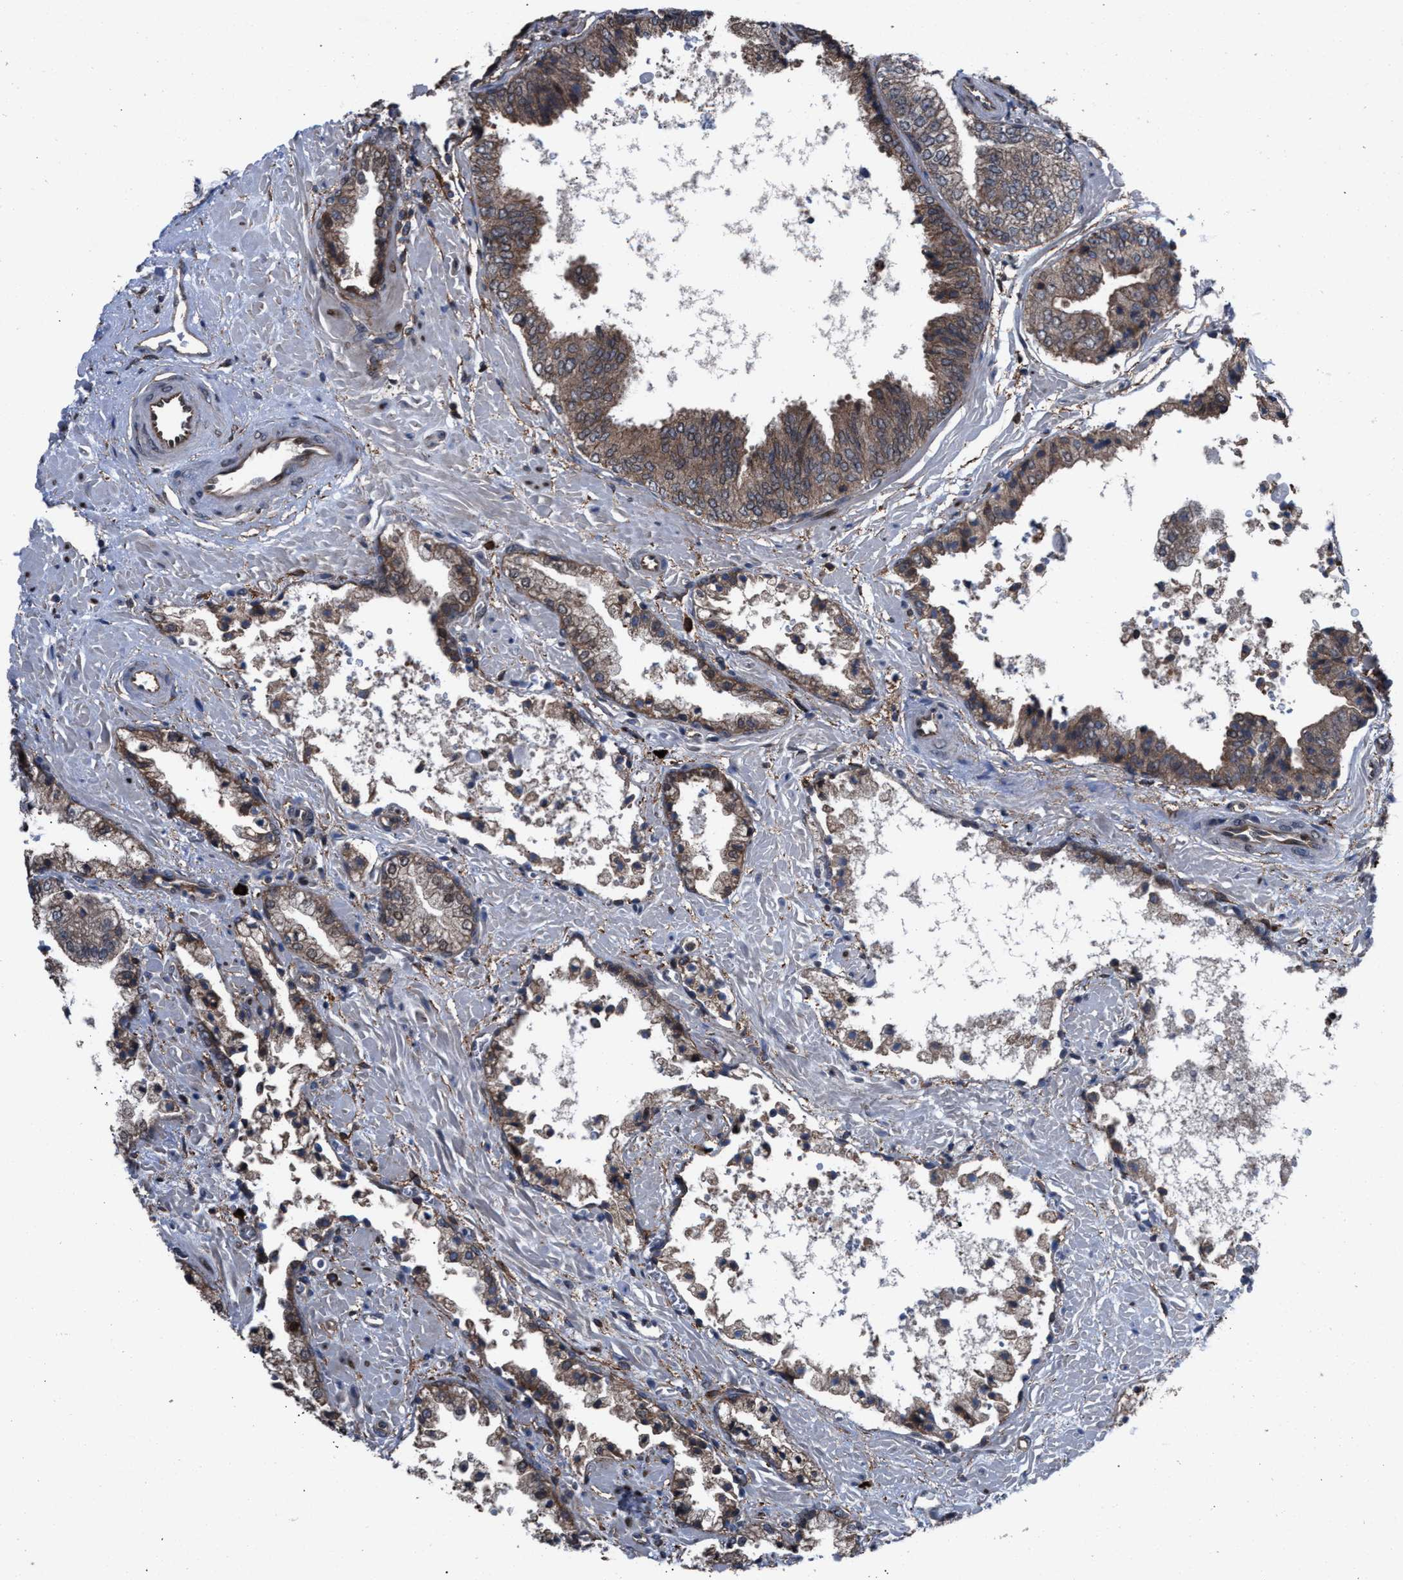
{"staining": {"intensity": "moderate", "quantity": ">75%", "location": "cytoplasmic/membranous"}, "tissue": "prostate cancer", "cell_type": "Tumor cells", "image_type": "cancer", "snomed": [{"axis": "morphology", "description": "Adenocarcinoma, Low grade"}, {"axis": "topography", "description": "Prostate"}], "caption": "Immunohistochemistry (IHC) micrograph of adenocarcinoma (low-grade) (prostate) stained for a protein (brown), which reveals medium levels of moderate cytoplasmic/membranous staining in about >75% of tumor cells.", "gene": "TP53BP2", "patient": {"sex": "male", "age": 71}}